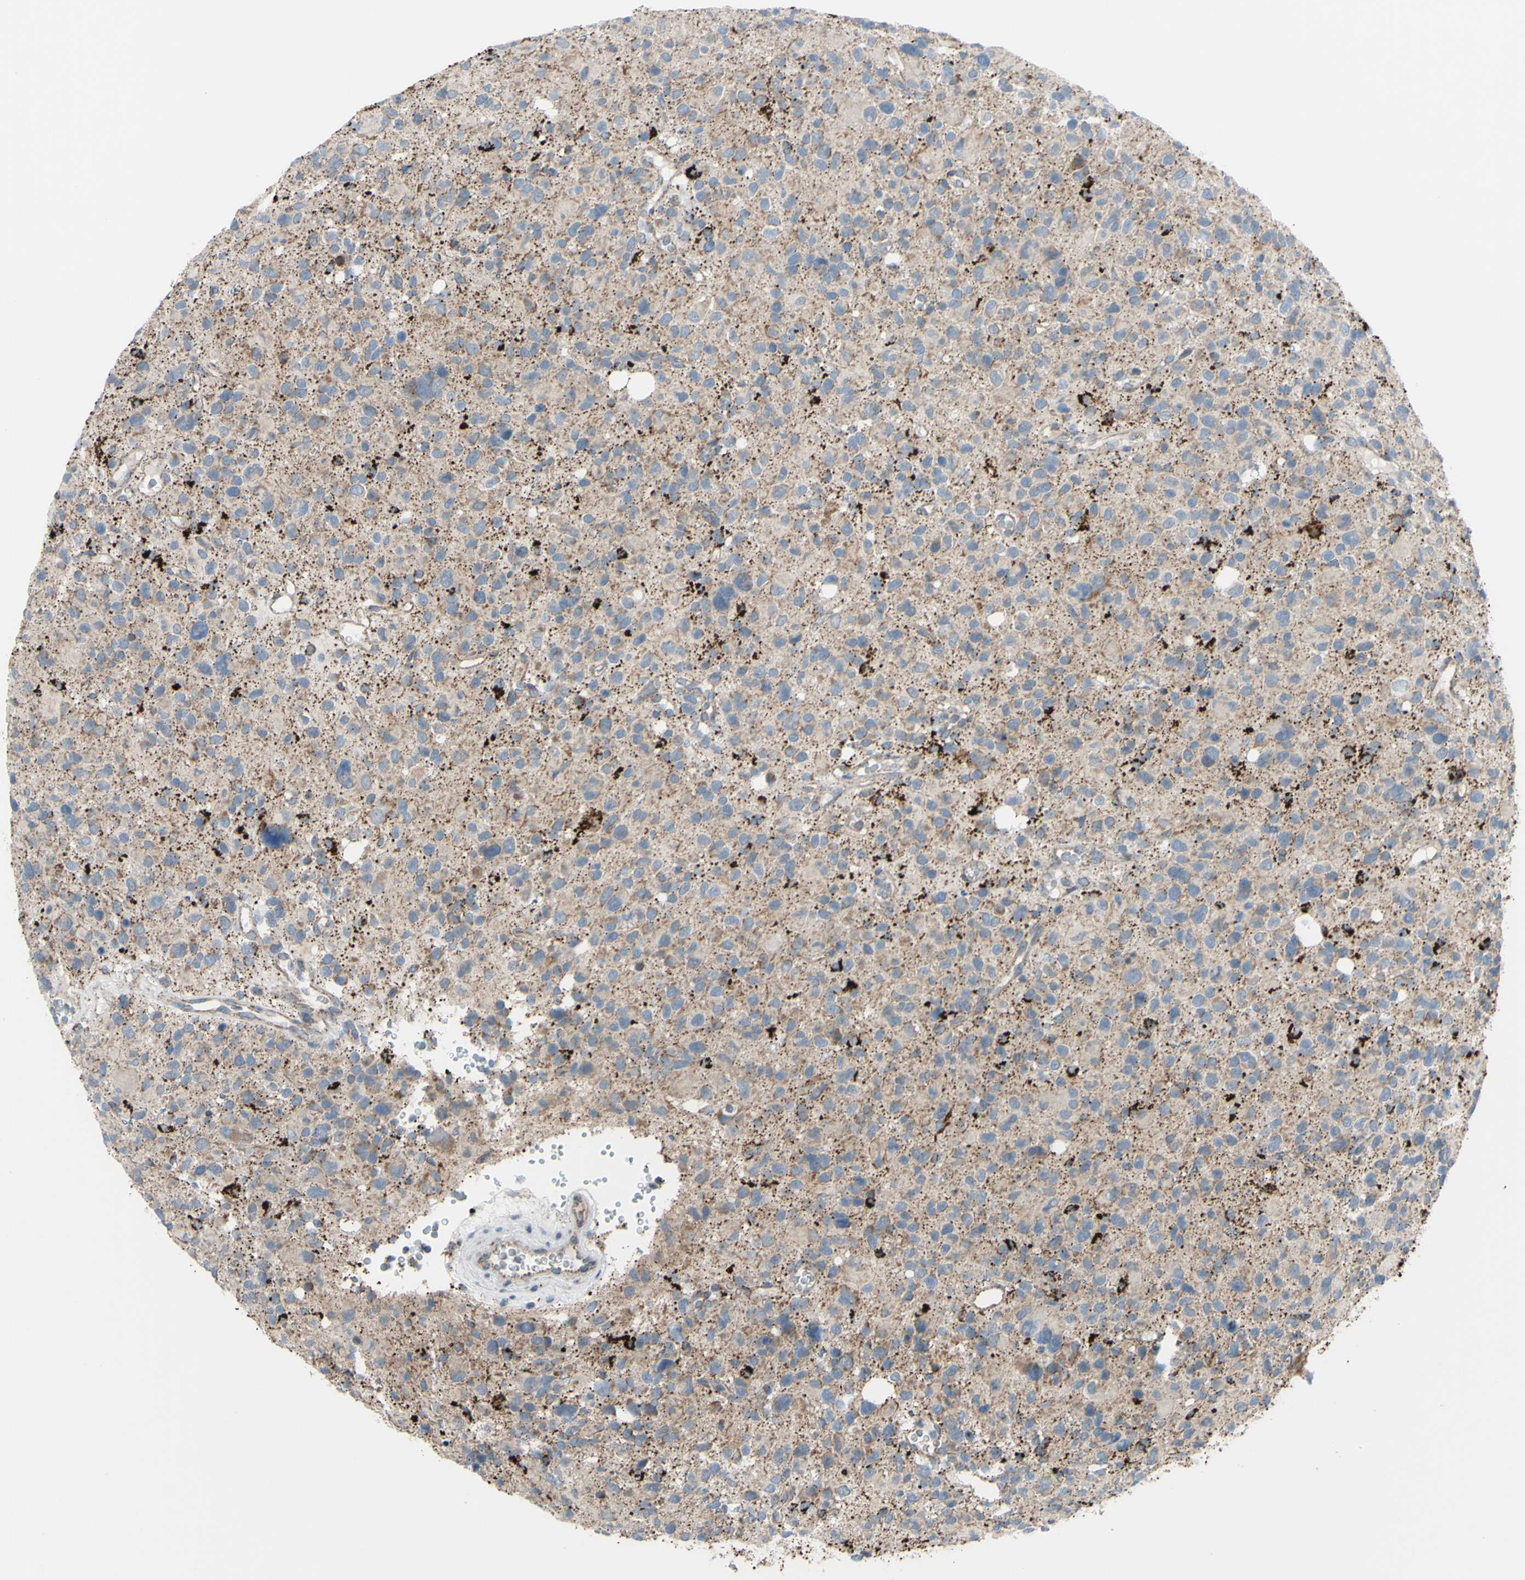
{"staining": {"intensity": "weak", "quantity": "25%-75%", "location": "cytoplasmic/membranous"}, "tissue": "glioma", "cell_type": "Tumor cells", "image_type": "cancer", "snomed": [{"axis": "morphology", "description": "Glioma, malignant, High grade"}, {"axis": "topography", "description": "Brain"}], "caption": "A high-resolution micrograph shows IHC staining of glioma, which exhibits weak cytoplasmic/membranous positivity in about 25%-75% of tumor cells.", "gene": "GLT8D1", "patient": {"sex": "male", "age": 48}}